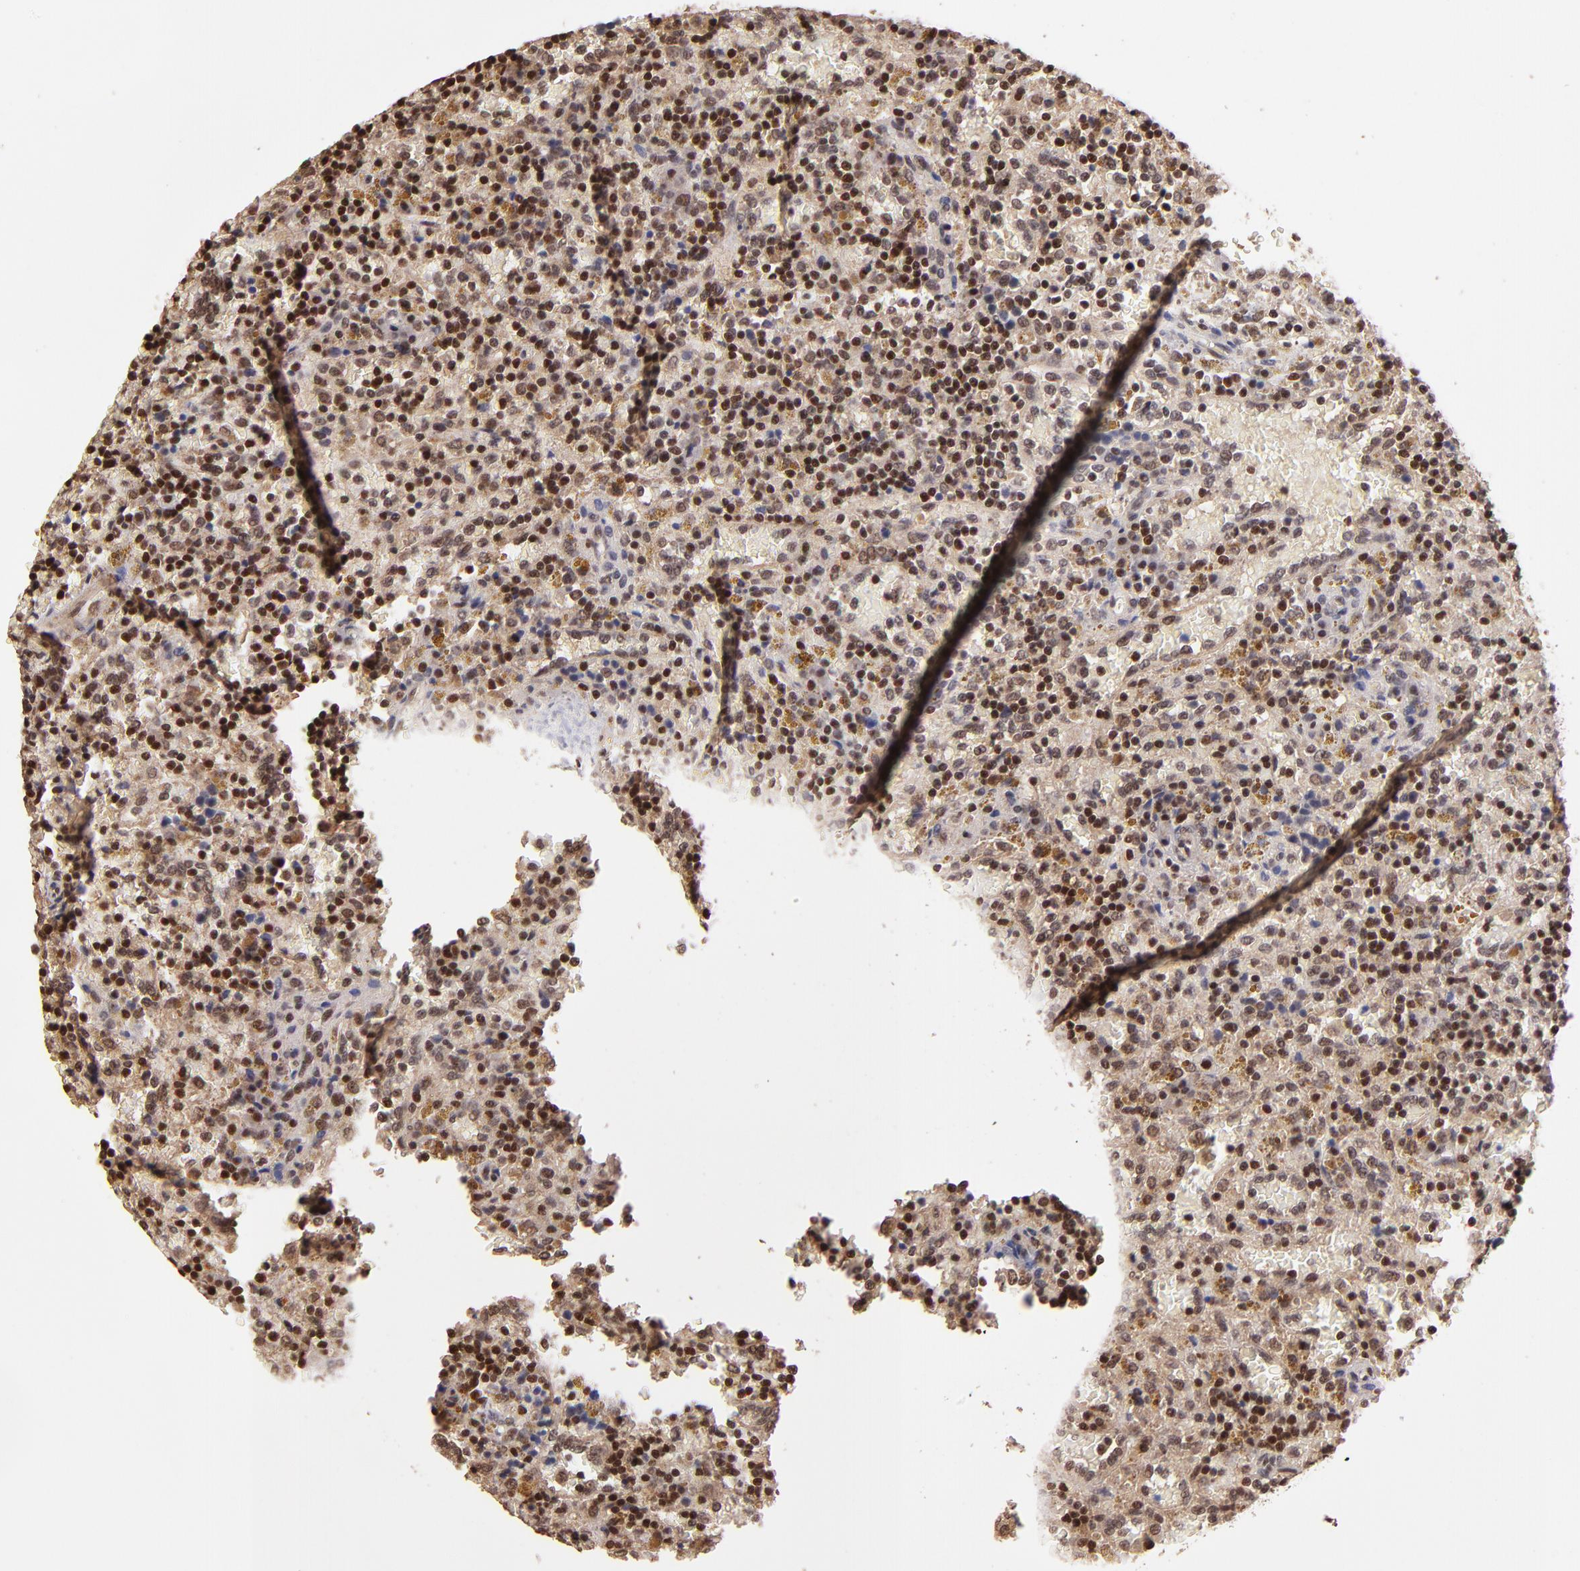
{"staining": {"intensity": "moderate", "quantity": "25%-75%", "location": "nuclear"}, "tissue": "lymphoma", "cell_type": "Tumor cells", "image_type": "cancer", "snomed": [{"axis": "morphology", "description": "Malignant lymphoma, non-Hodgkin's type, Low grade"}, {"axis": "topography", "description": "Spleen"}], "caption": "Immunohistochemical staining of human lymphoma shows medium levels of moderate nuclear protein positivity in about 25%-75% of tumor cells.", "gene": "TERF2", "patient": {"sex": "female", "age": 65}}